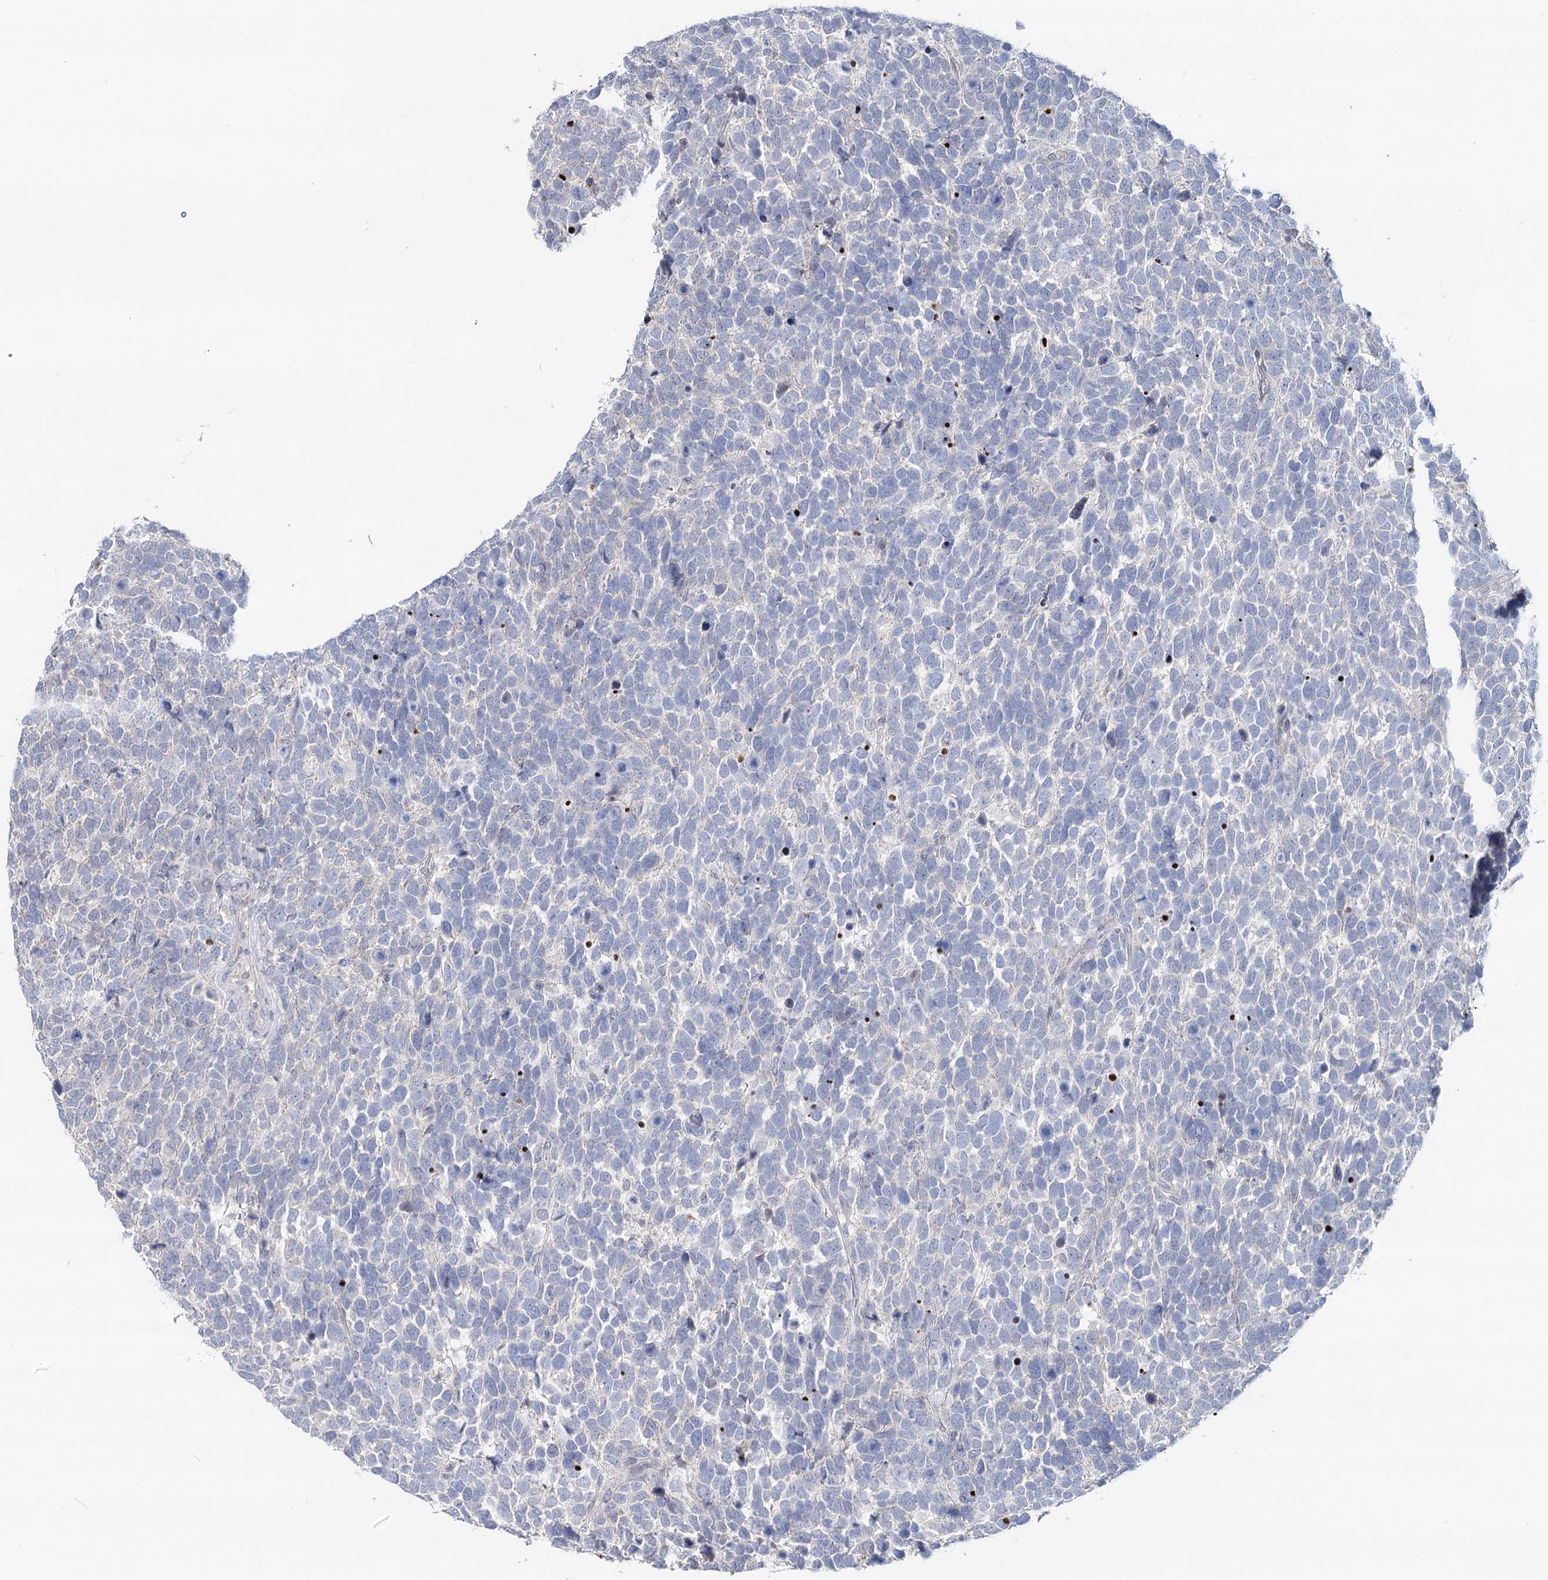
{"staining": {"intensity": "negative", "quantity": "none", "location": "none"}, "tissue": "urothelial cancer", "cell_type": "Tumor cells", "image_type": "cancer", "snomed": [{"axis": "morphology", "description": "Urothelial carcinoma, High grade"}, {"axis": "topography", "description": "Urinary bladder"}], "caption": "This is an immunohistochemistry (IHC) photomicrograph of human high-grade urothelial carcinoma. There is no positivity in tumor cells.", "gene": "PTGR1", "patient": {"sex": "female", "age": 82}}